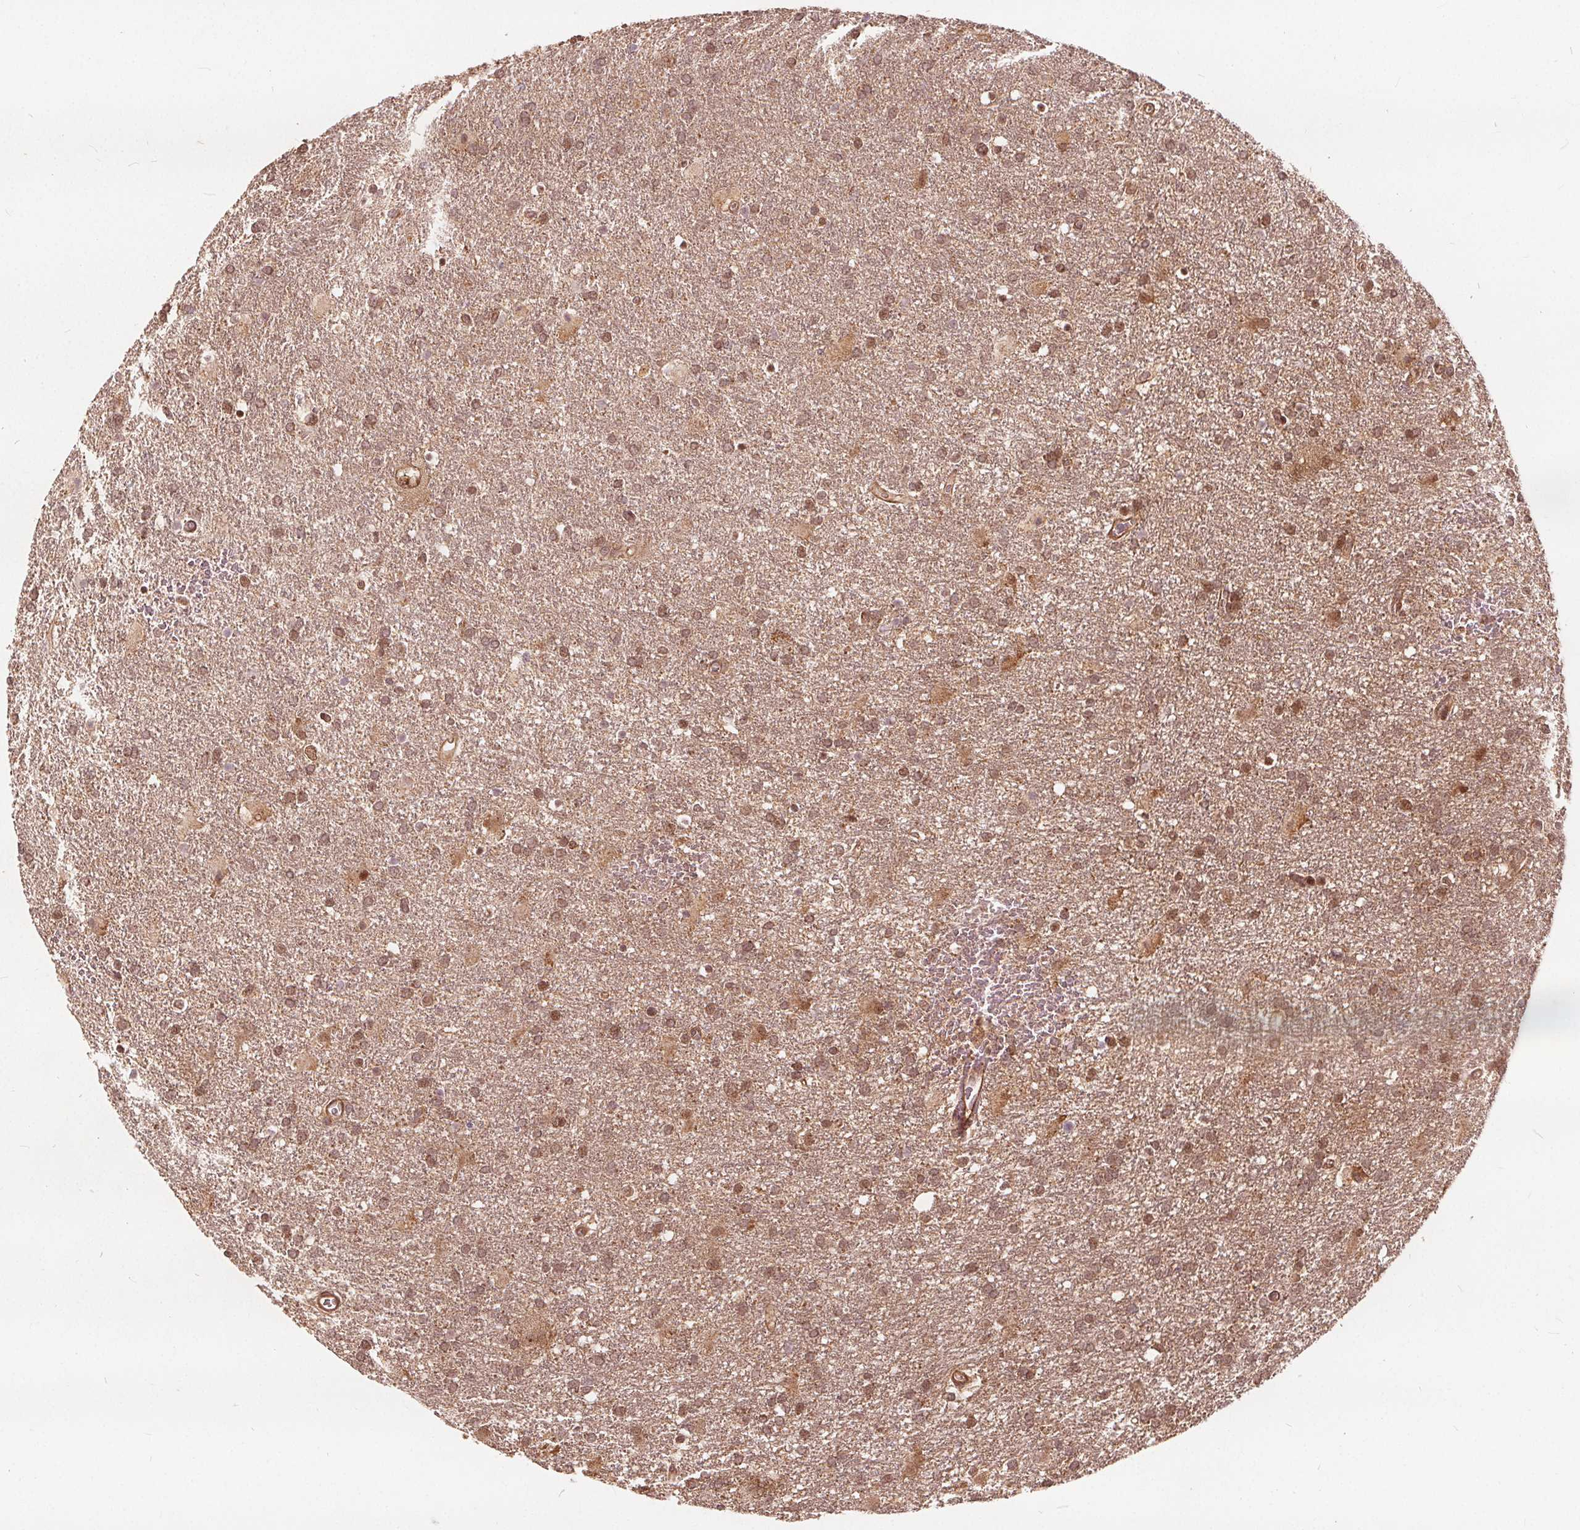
{"staining": {"intensity": "moderate", "quantity": ">75%", "location": "cytoplasmic/membranous,nuclear"}, "tissue": "glioma", "cell_type": "Tumor cells", "image_type": "cancer", "snomed": [{"axis": "morphology", "description": "Glioma, malignant, Low grade"}, {"axis": "topography", "description": "Brain"}], "caption": "Human malignant glioma (low-grade) stained with a brown dye shows moderate cytoplasmic/membranous and nuclear positive expression in about >75% of tumor cells.", "gene": "PPP1CB", "patient": {"sex": "male", "age": 66}}